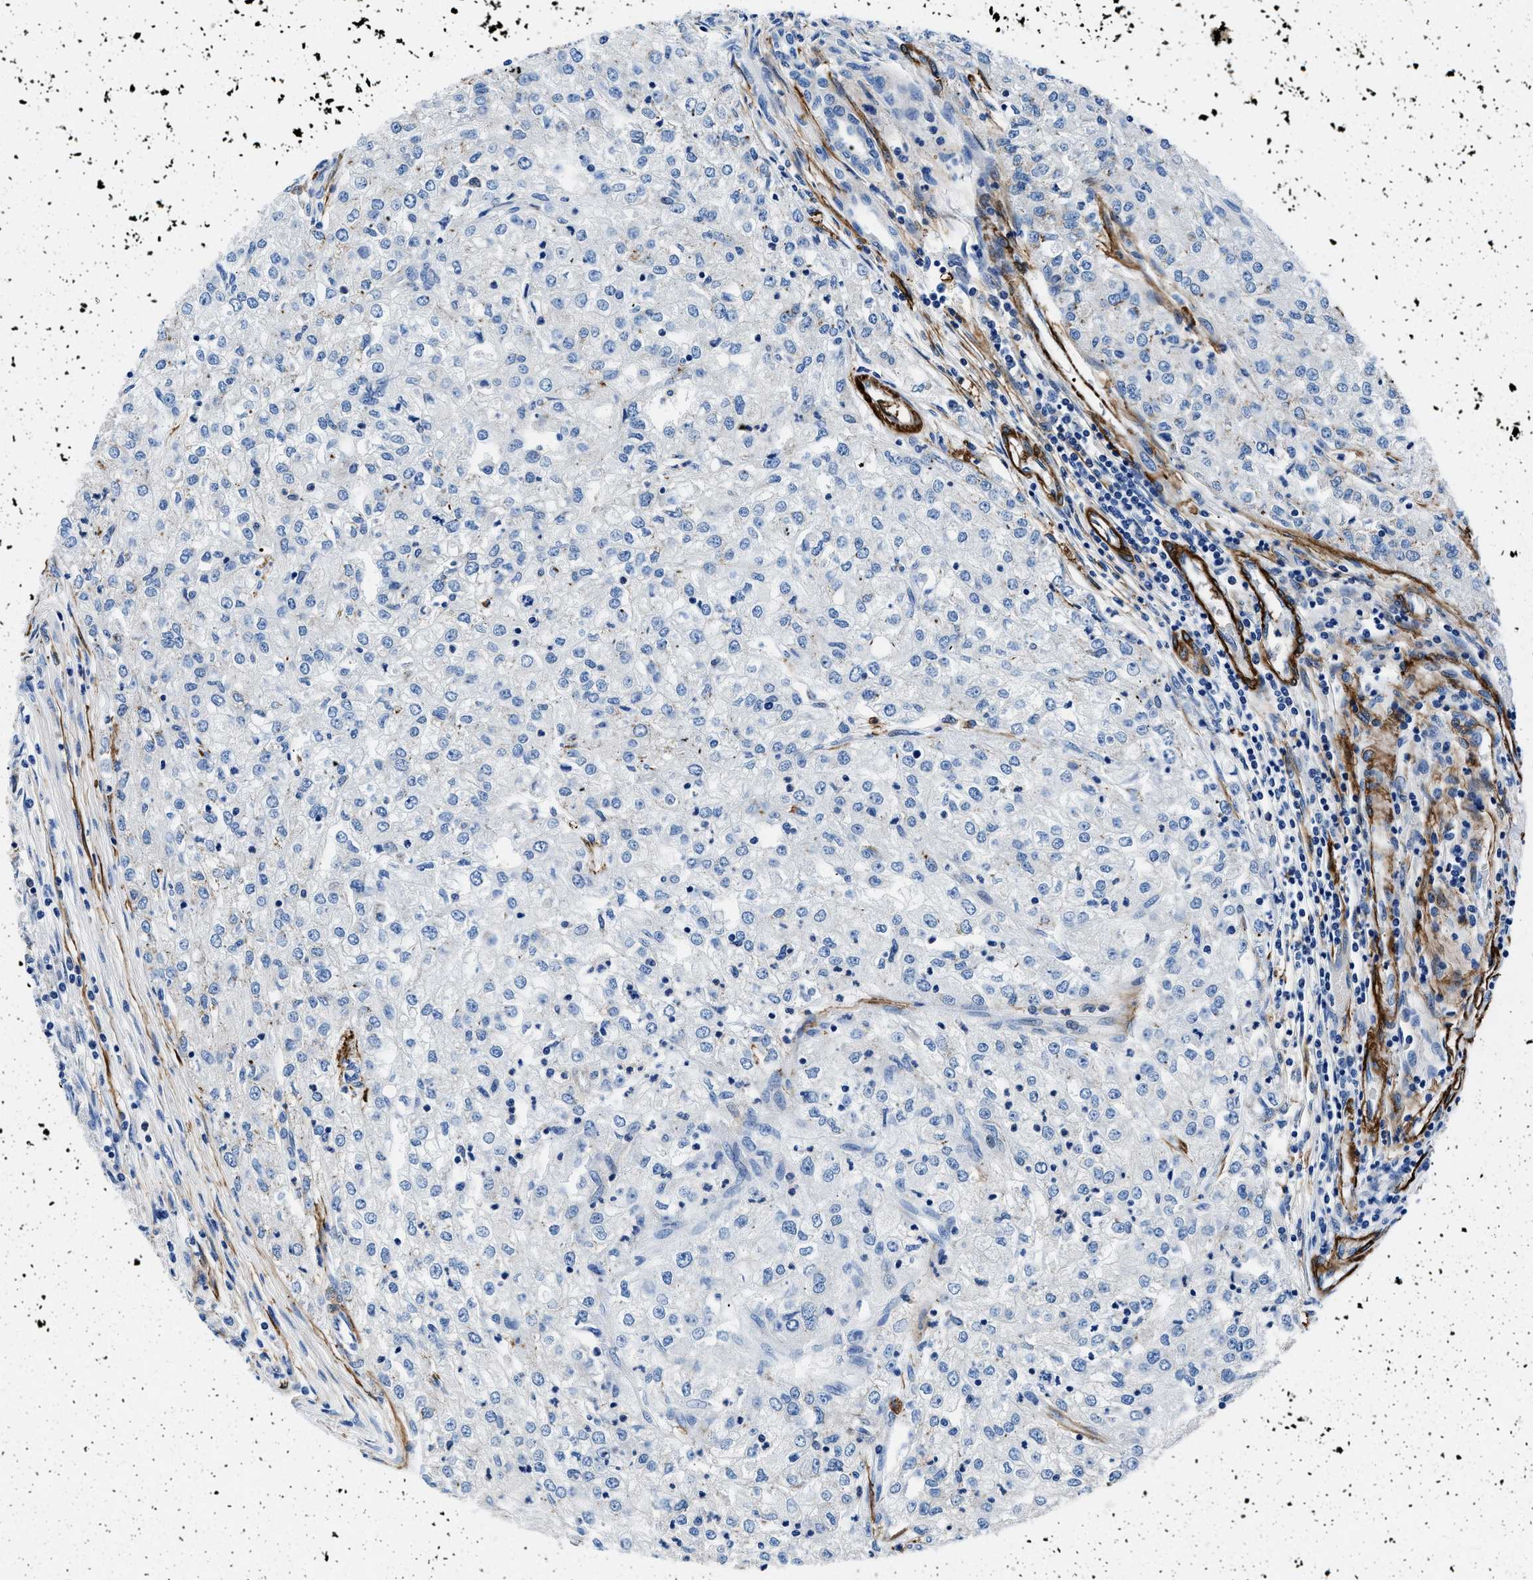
{"staining": {"intensity": "negative", "quantity": "none", "location": "none"}, "tissue": "renal cancer", "cell_type": "Tumor cells", "image_type": "cancer", "snomed": [{"axis": "morphology", "description": "Adenocarcinoma, NOS"}, {"axis": "topography", "description": "Kidney"}], "caption": "This is a micrograph of immunohistochemistry staining of adenocarcinoma (renal), which shows no staining in tumor cells.", "gene": "TEX261", "patient": {"sex": "female", "age": 54}}